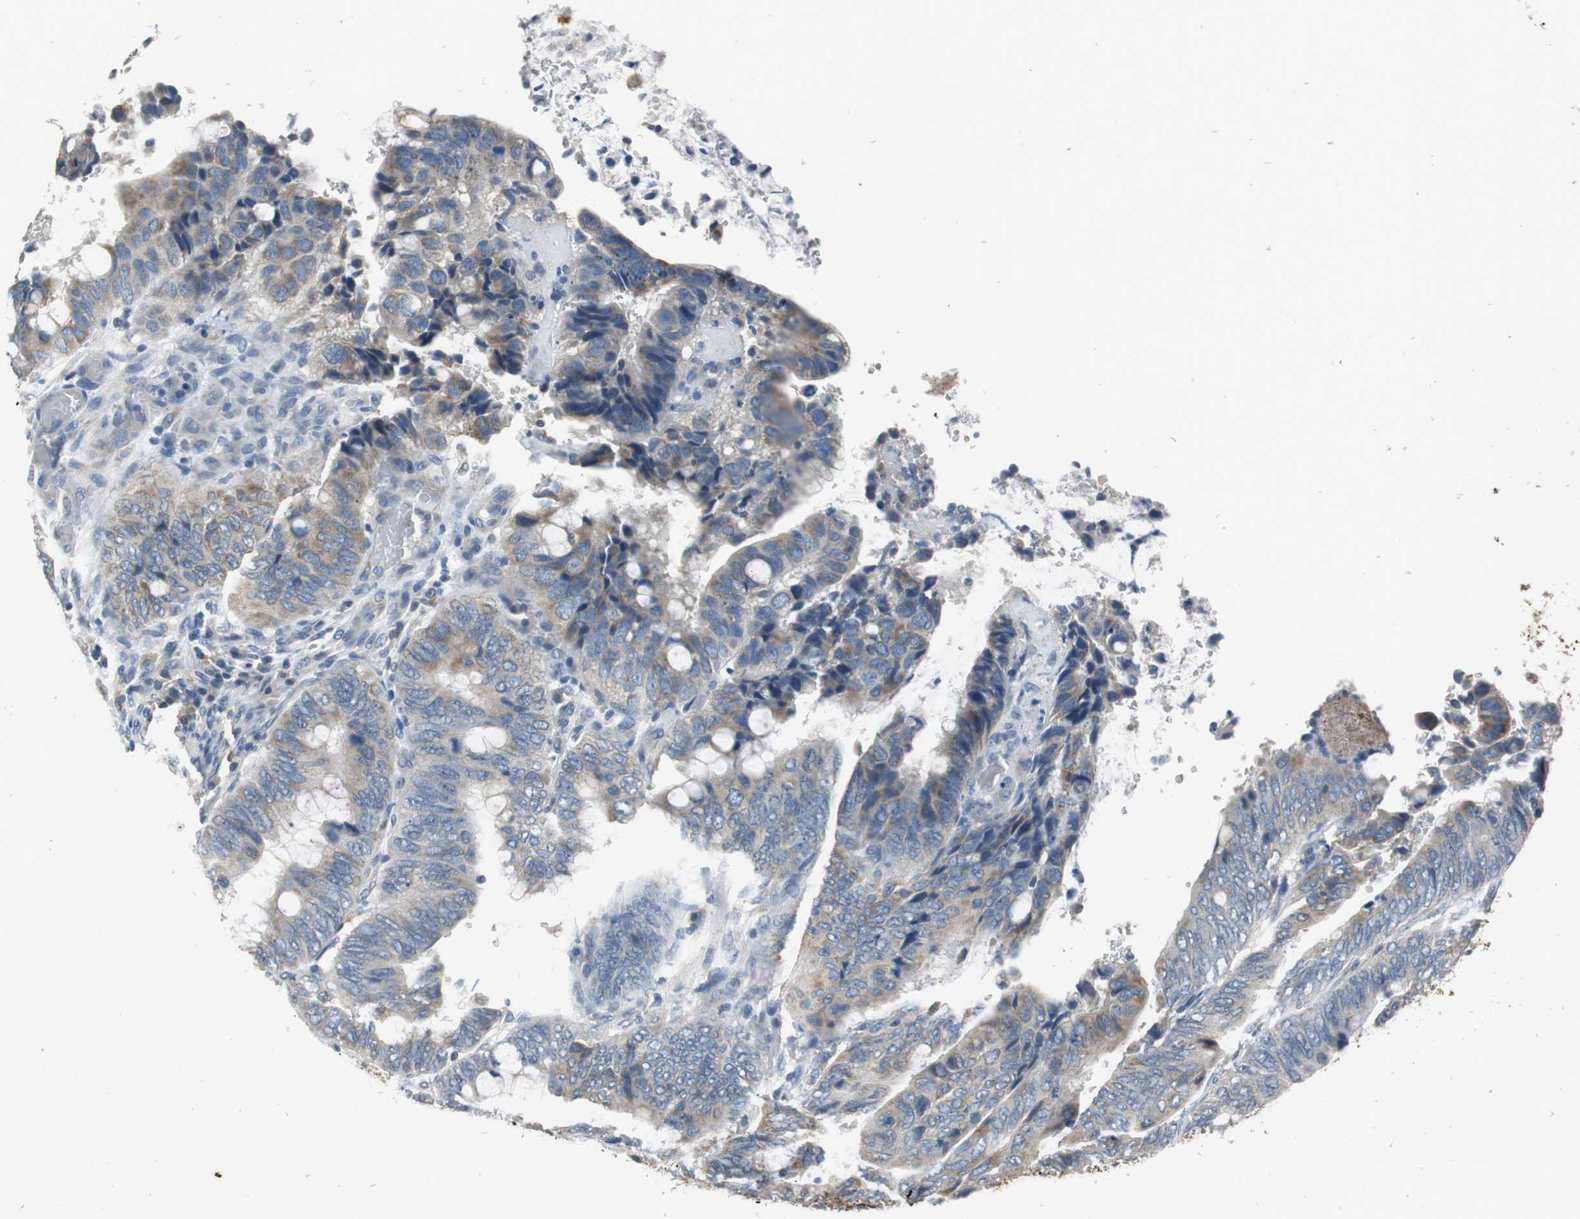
{"staining": {"intensity": "moderate", "quantity": "25%-75%", "location": "cytoplasmic/membranous"}, "tissue": "colorectal cancer", "cell_type": "Tumor cells", "image_type": "cancer", "snomed": [{"axis": "morphology", "description": "Normal tissue, NOS"}, {"axis": "morphology", "description": "Adenocarcinoma, NOS"}, {"axis": "topography", "description": "Rectum"}, {"axis": "topography", "description": "Peripheral nerve tissue"}], "caption": "Colorectal adenocarcinoma was stained to show a protein in brown. There is medium levels of moderate cytoplasmic/membranous expression in about 25%-75% of tumor cells.", "gene": "ALDH4A1", "patient": {"sex": "male", "age": 92}}